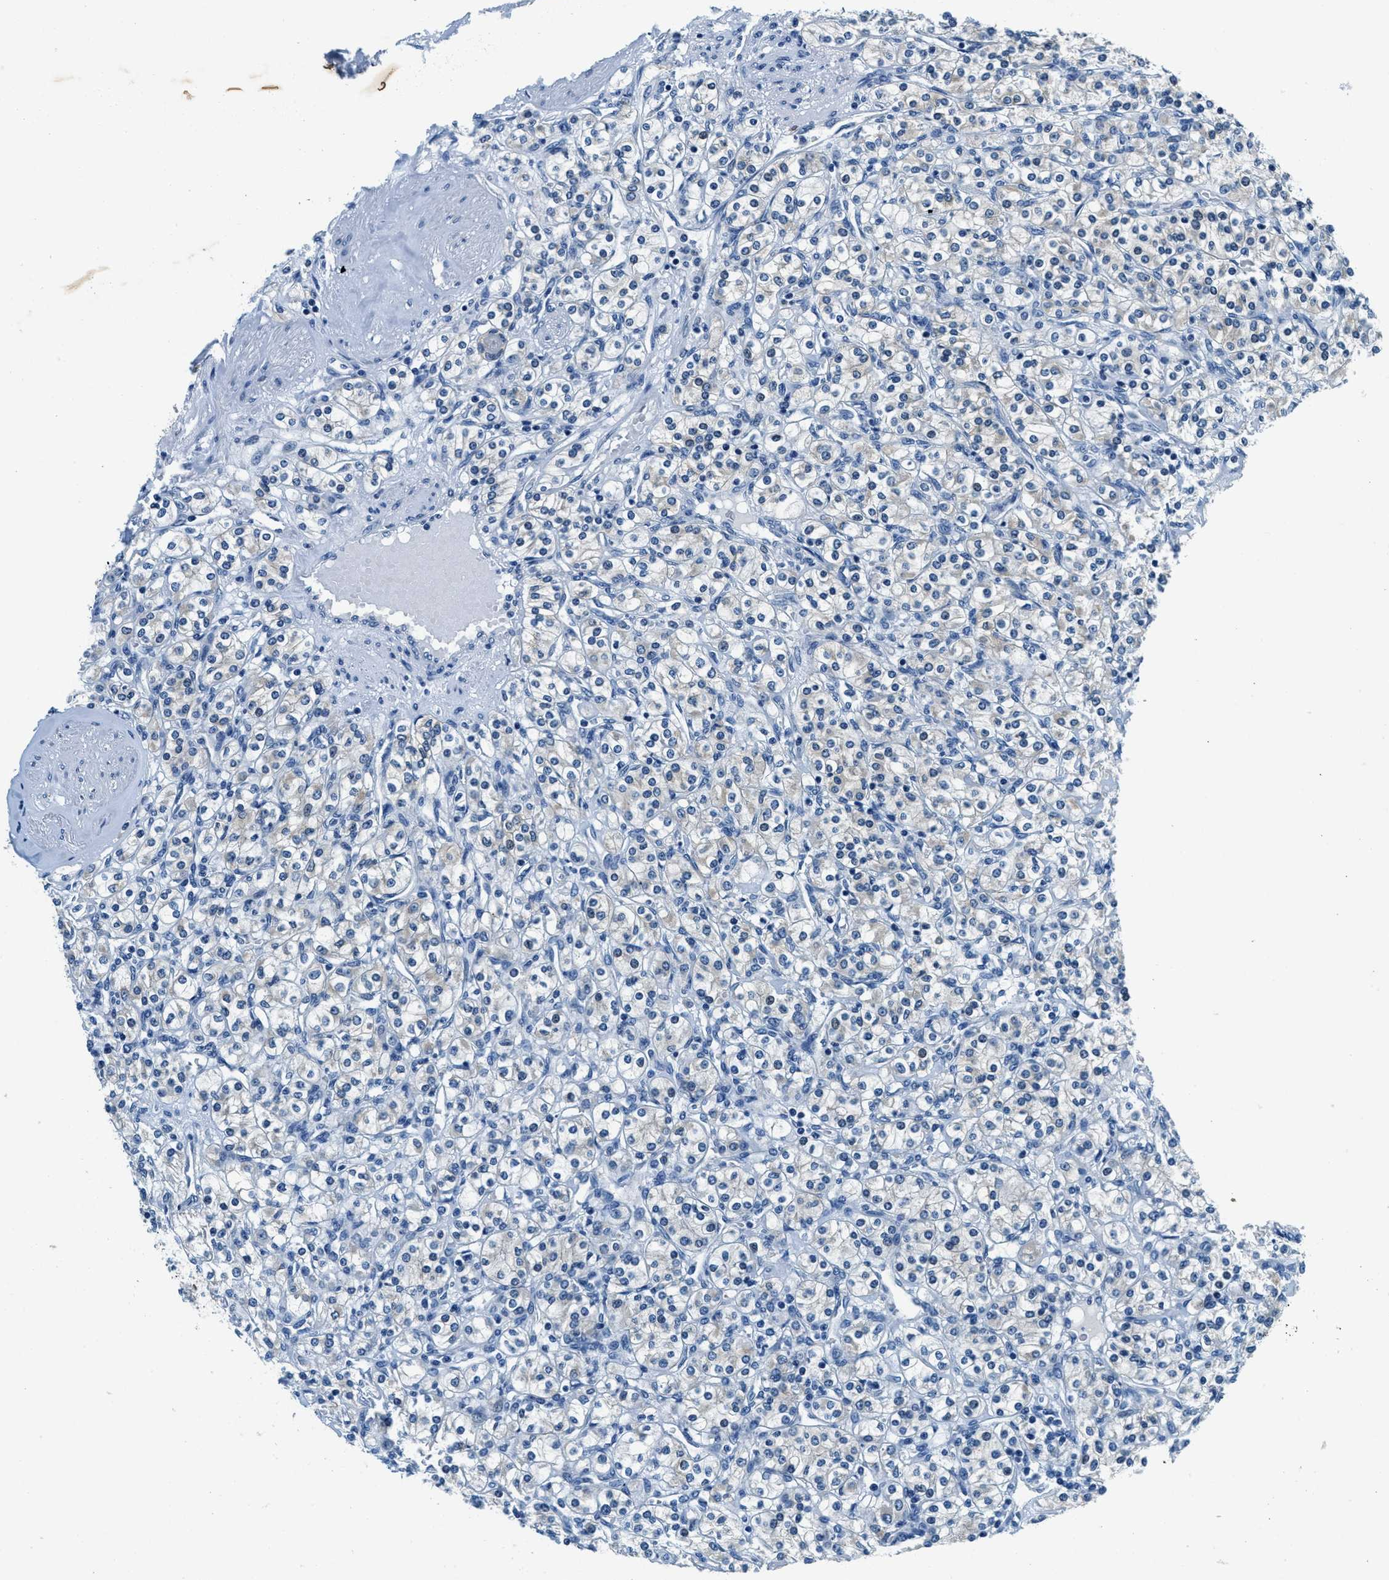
{"staining": {"intensity": "negative", "quantity": "none", "location": "none"}, "tissue": "renal cancer", "cell_type": "Tumor cells", "image_type": "cancer", "snomed": [{"axis": "morphology", "description": "Adenocarcinoma, NOS"}, {"axis": "topography", "description": "Kidney"}], "caption": "An immunohistochemistry (IHC) photomicrograph of adenocarcinoma (renal) is shown. There is no staining in tumor cells of adenocarcinoma (renal).", "gene": "UBAC2", "patient": {"sex": "male", "age": 77}}